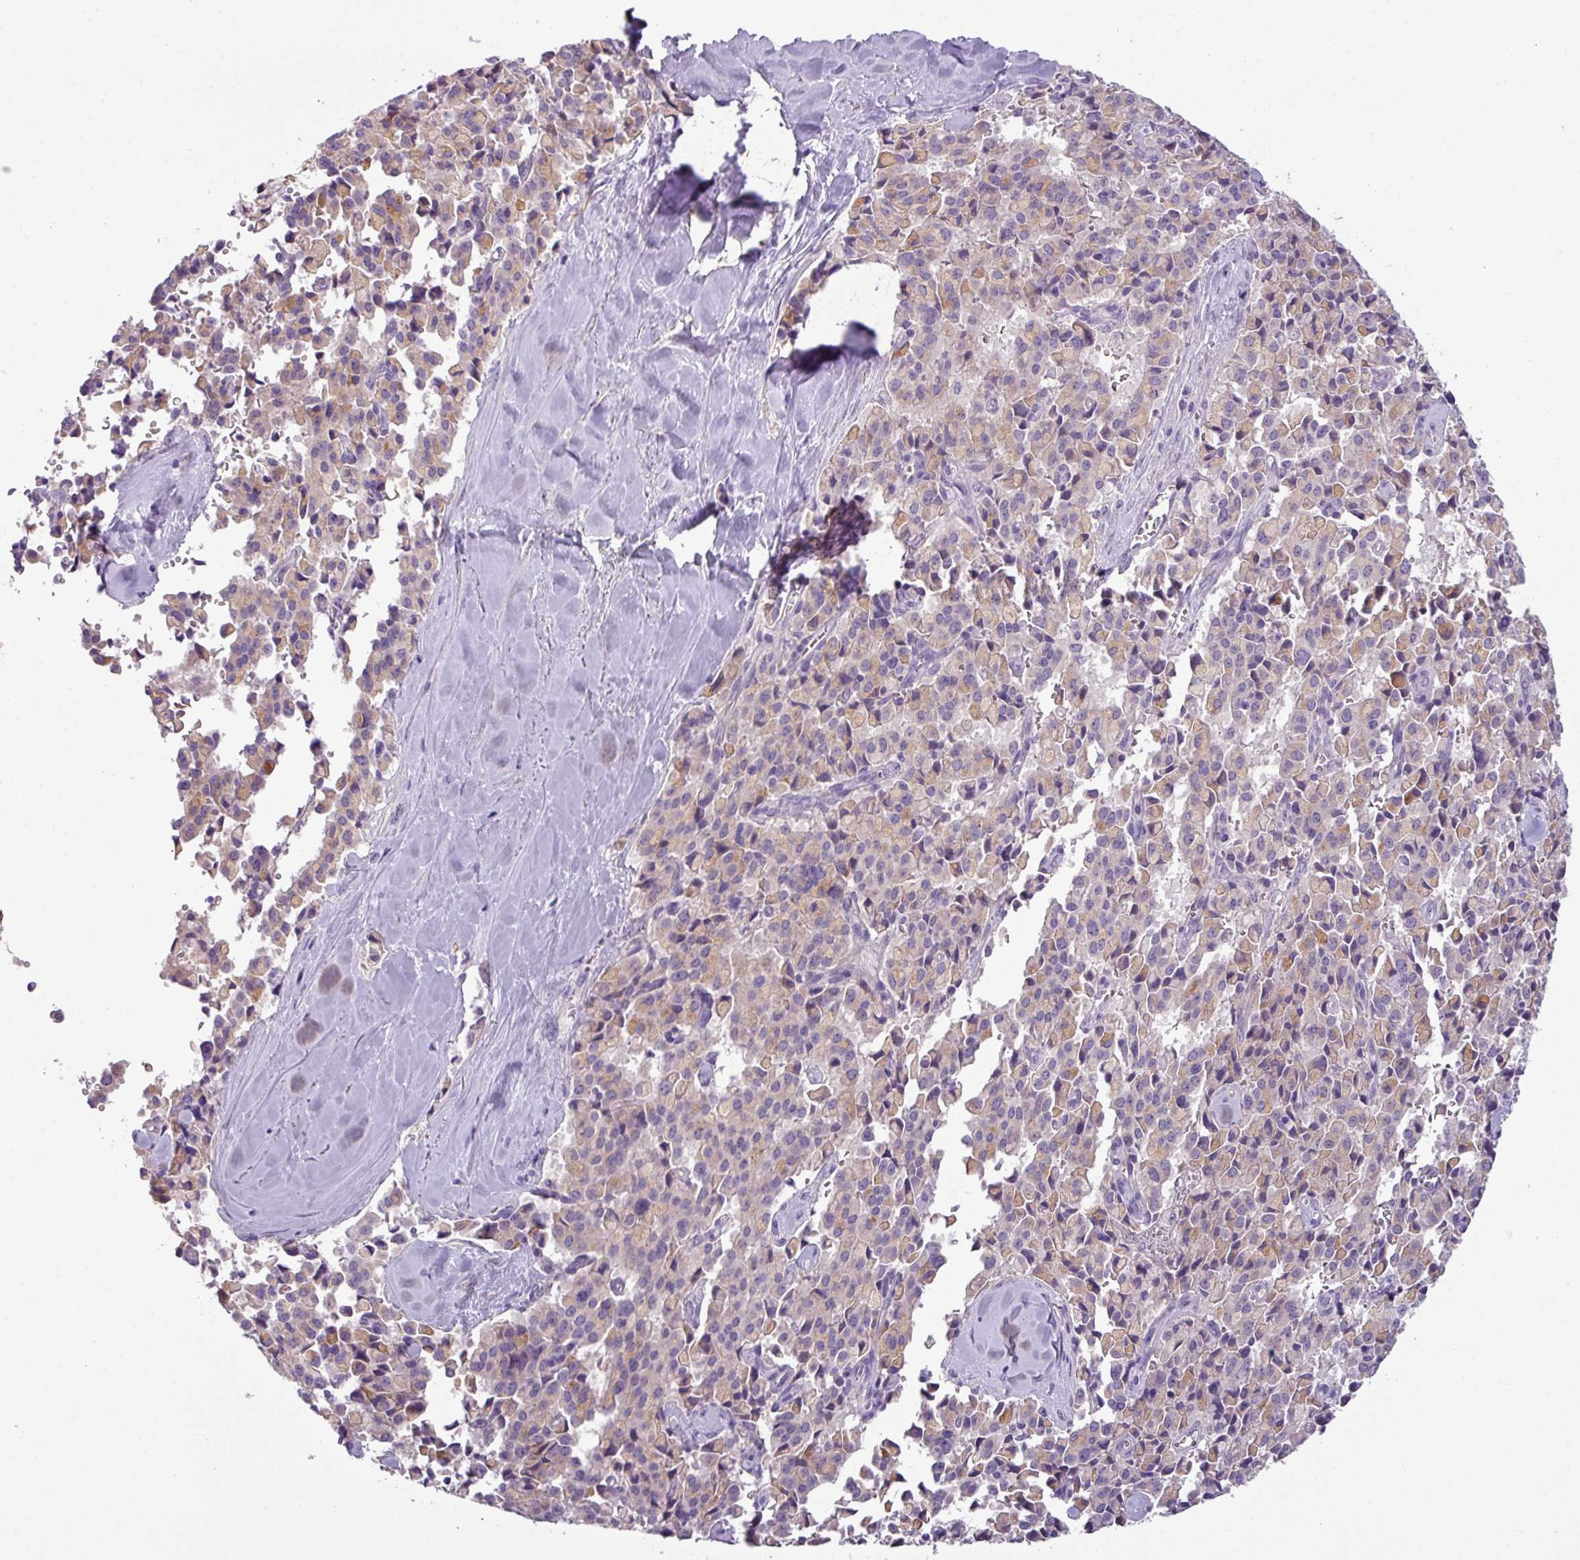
{"staining": {"intensity": "weak", "quantity": "25%-75%", "location": "cytoplasmic/membranous"}, "tissue": "pancreatic cancer", "cell_type": "Tumor cells", "image_type": "cancer", "snomed": [{"axis": "morphology", "description": "Adenocarcinoma, NOS"}, {"axis": "topography", "description": "Pancreas"}], "caption": "Human adenocarcinoma (pancreatic) stained with a protein marker shows weak staining in tumor cells.", "gene": "TMEM178B", "patient": {"sex": "male", "age": 65}}